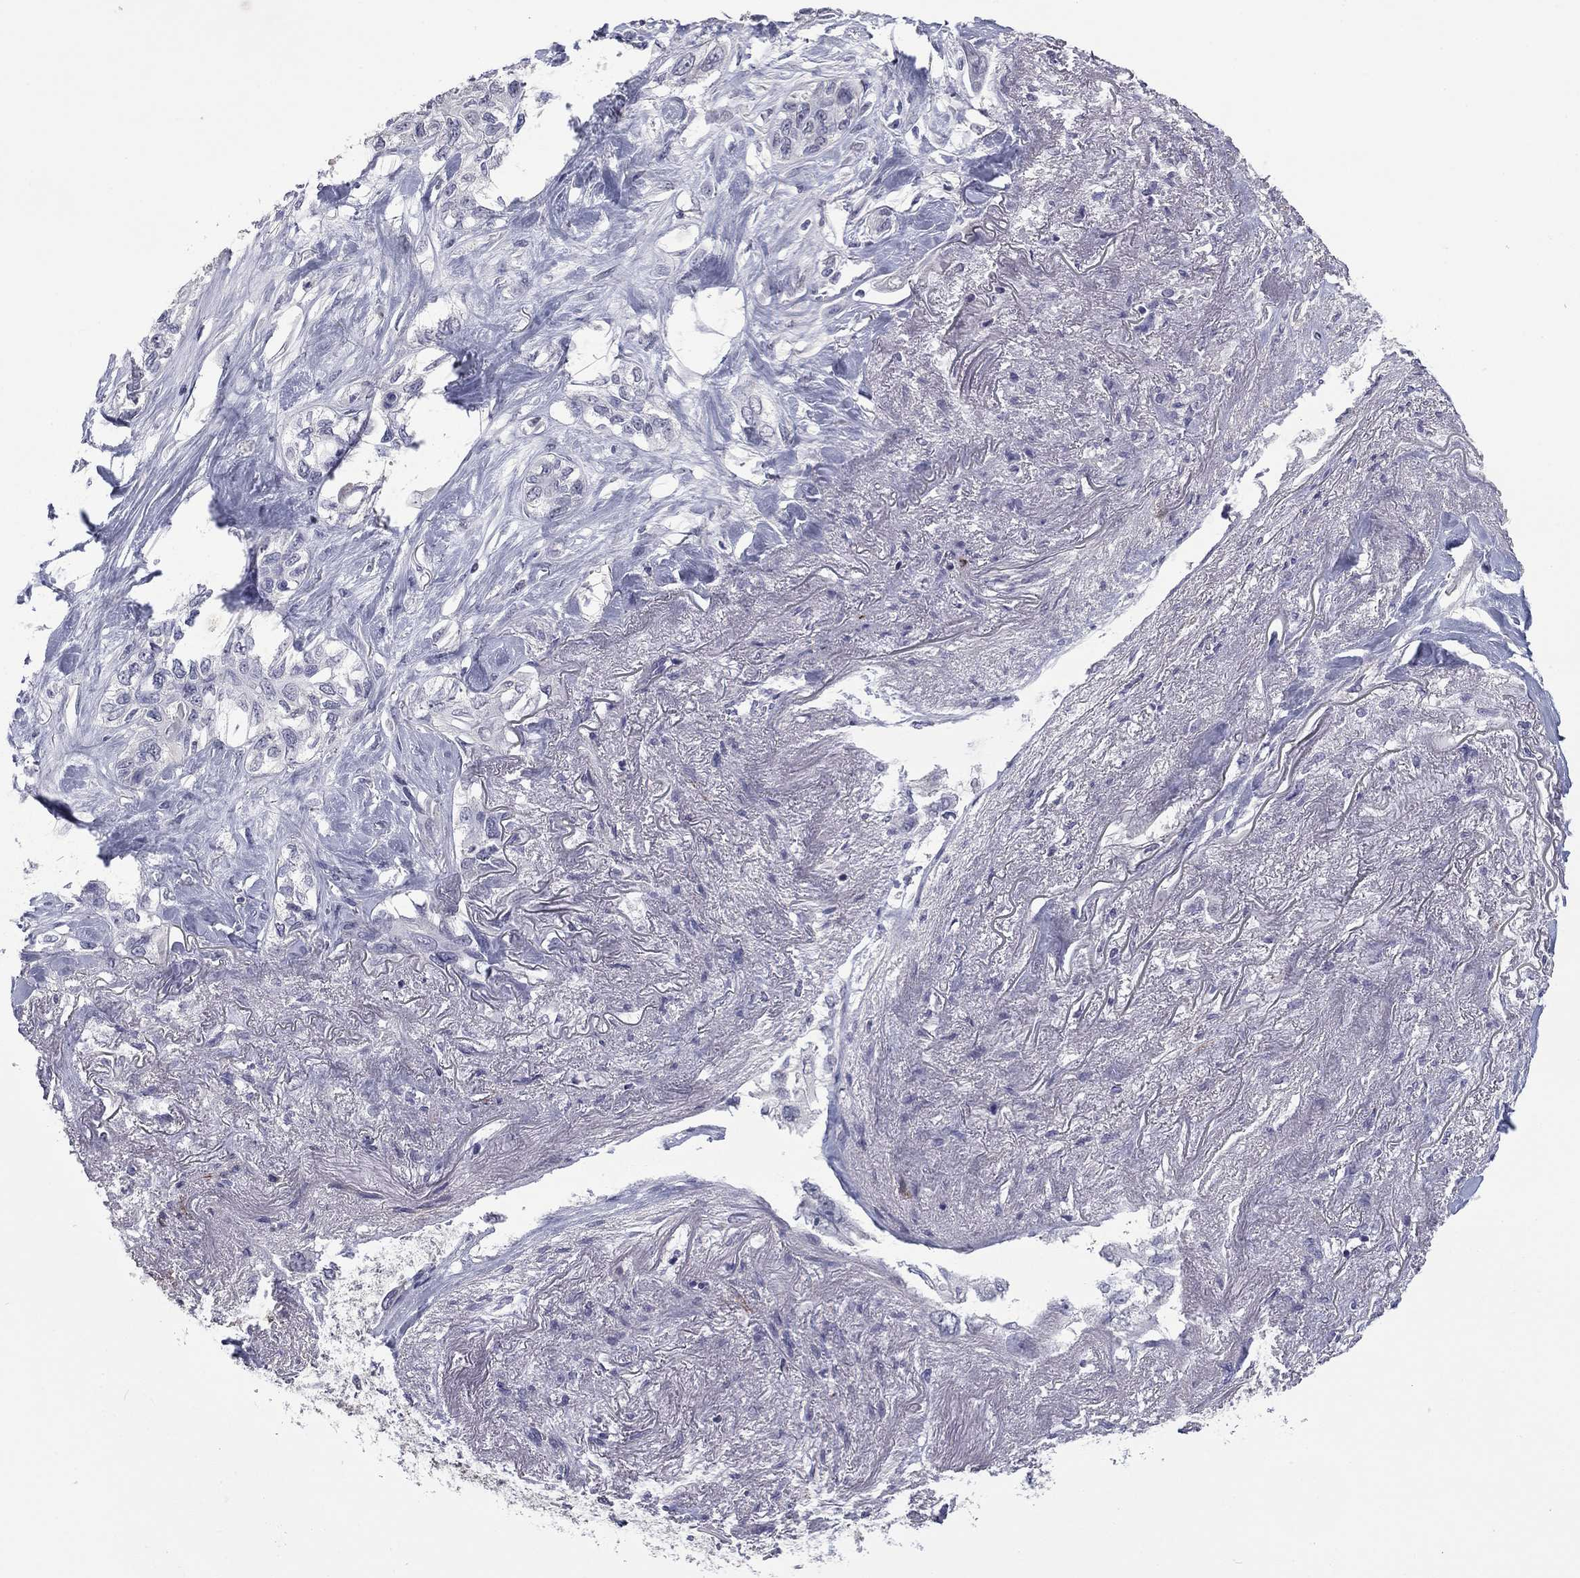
{"staining": {"intensity": "negative", "quantity": "none", "location": "none"}, "tissue": "lung cancer", "cell_type": "Tumor cells", "image_type": "cancer", "snomed": [{"axis": "morphology", "description": "Squamous cell carcinoma, NOS"}, {"axis": "topography", "description": "Lung"}], "caption": "High power microscopy histopathology image of an immunohistochemistry micrograph of squamous cell carcinoma (lung), revealing no significant positivity in tumor cells.", "gene": "IP6K3", "patient": {"sex": "female", "age": 70}}